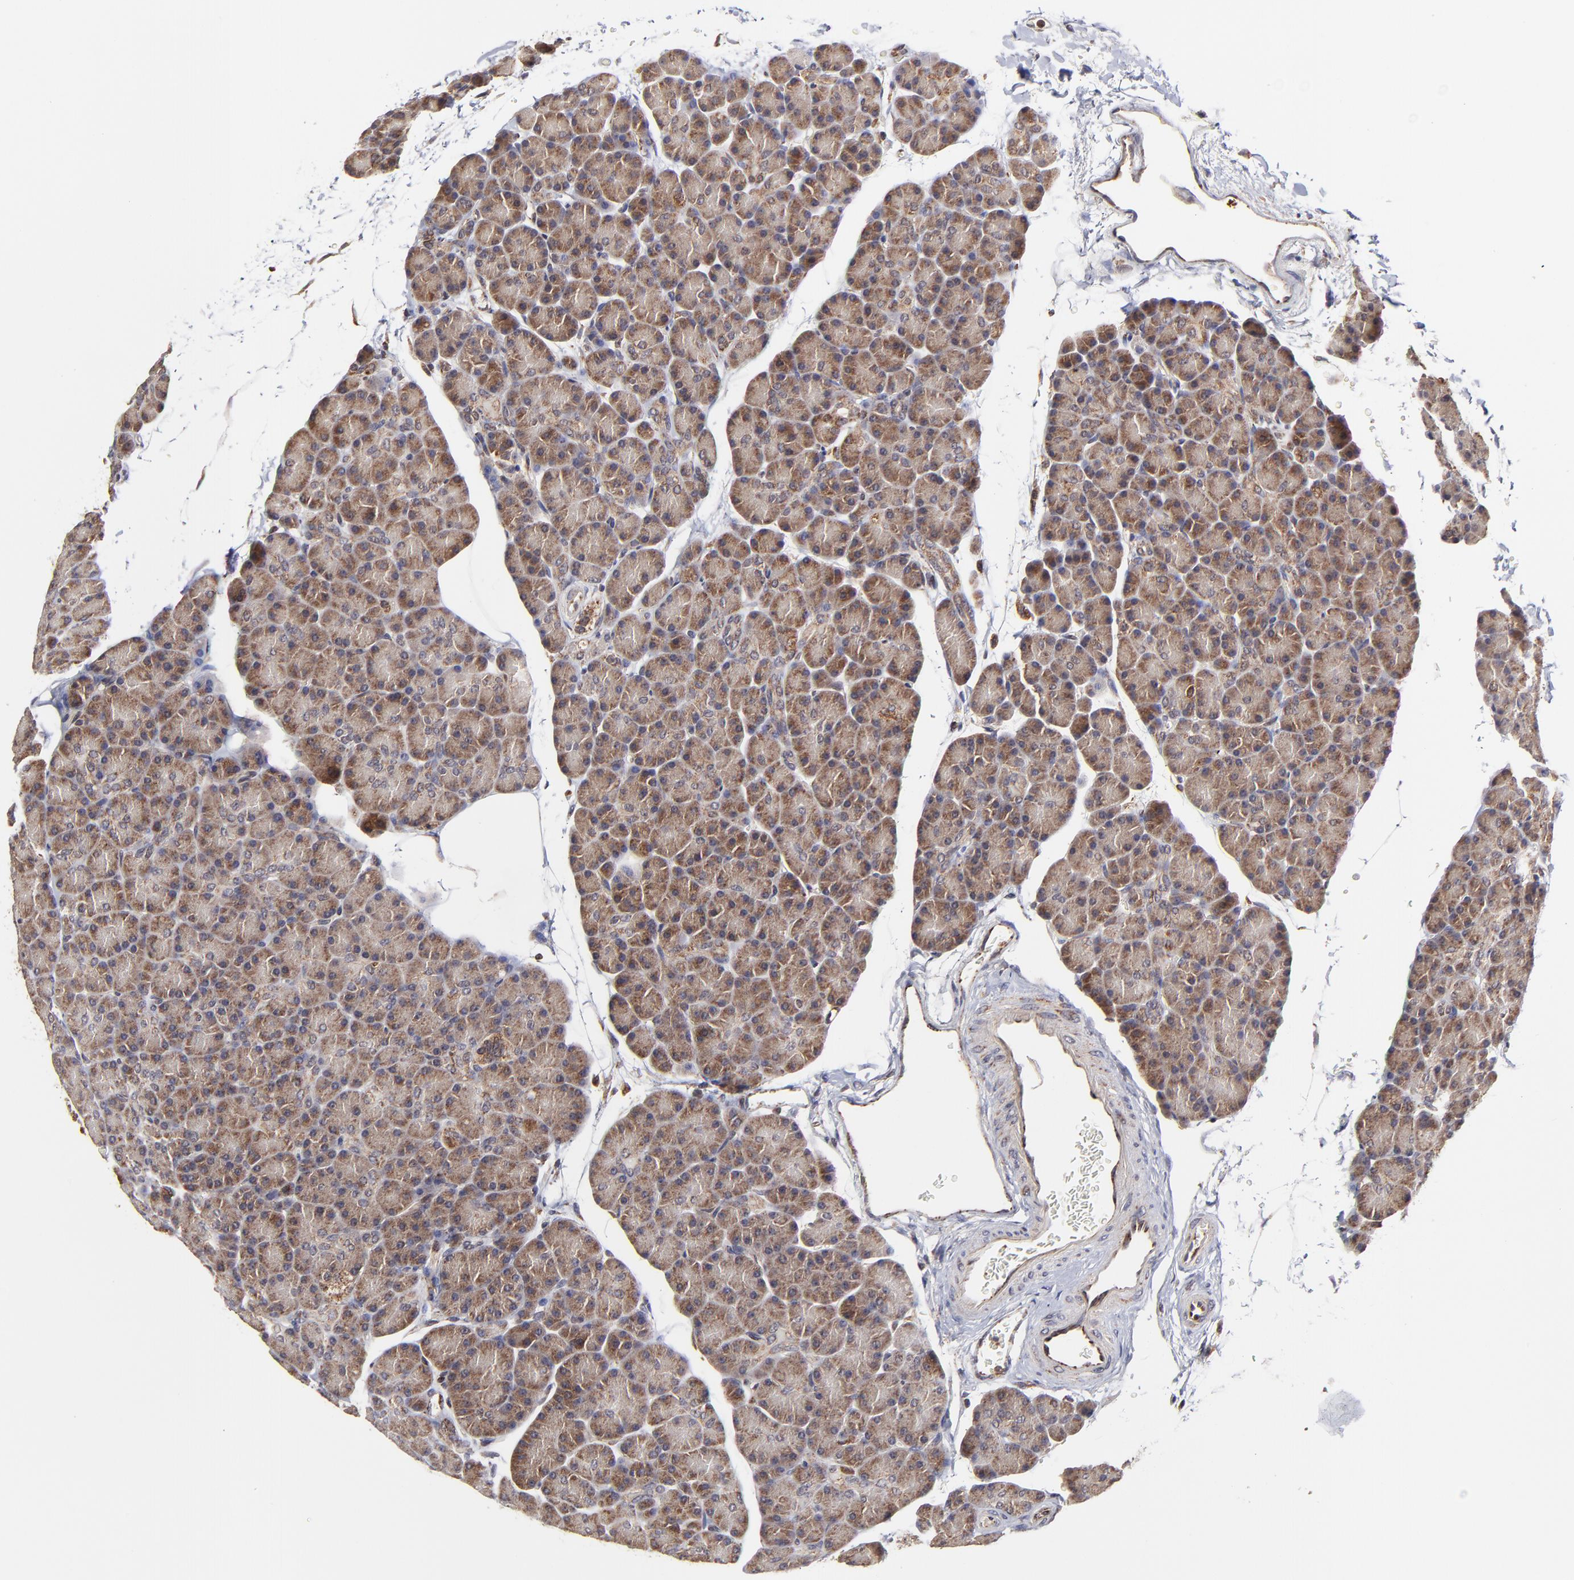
{"staining": {"intensity": "moderate", "quantity": ">75%", "location": "cytoplasmic/membranous"}, "tissue": "pancreas", "cell_type": "Exocrine glandular cells", "image_type": "normal", "snomed": [{"axis": "morphology", "description": "Normal tissue, NOS"}, {"axis": "topography", "description": "Pancreas"}], "caption": "About >75% of exocrine glandular cells in normal human pancreas display moderate cytoplasmic/membranous protein staining as visualized by brown immunohistochemical staining.", "gene": "MAP2K7", "patient": {"sex": "female", "age": 43}}